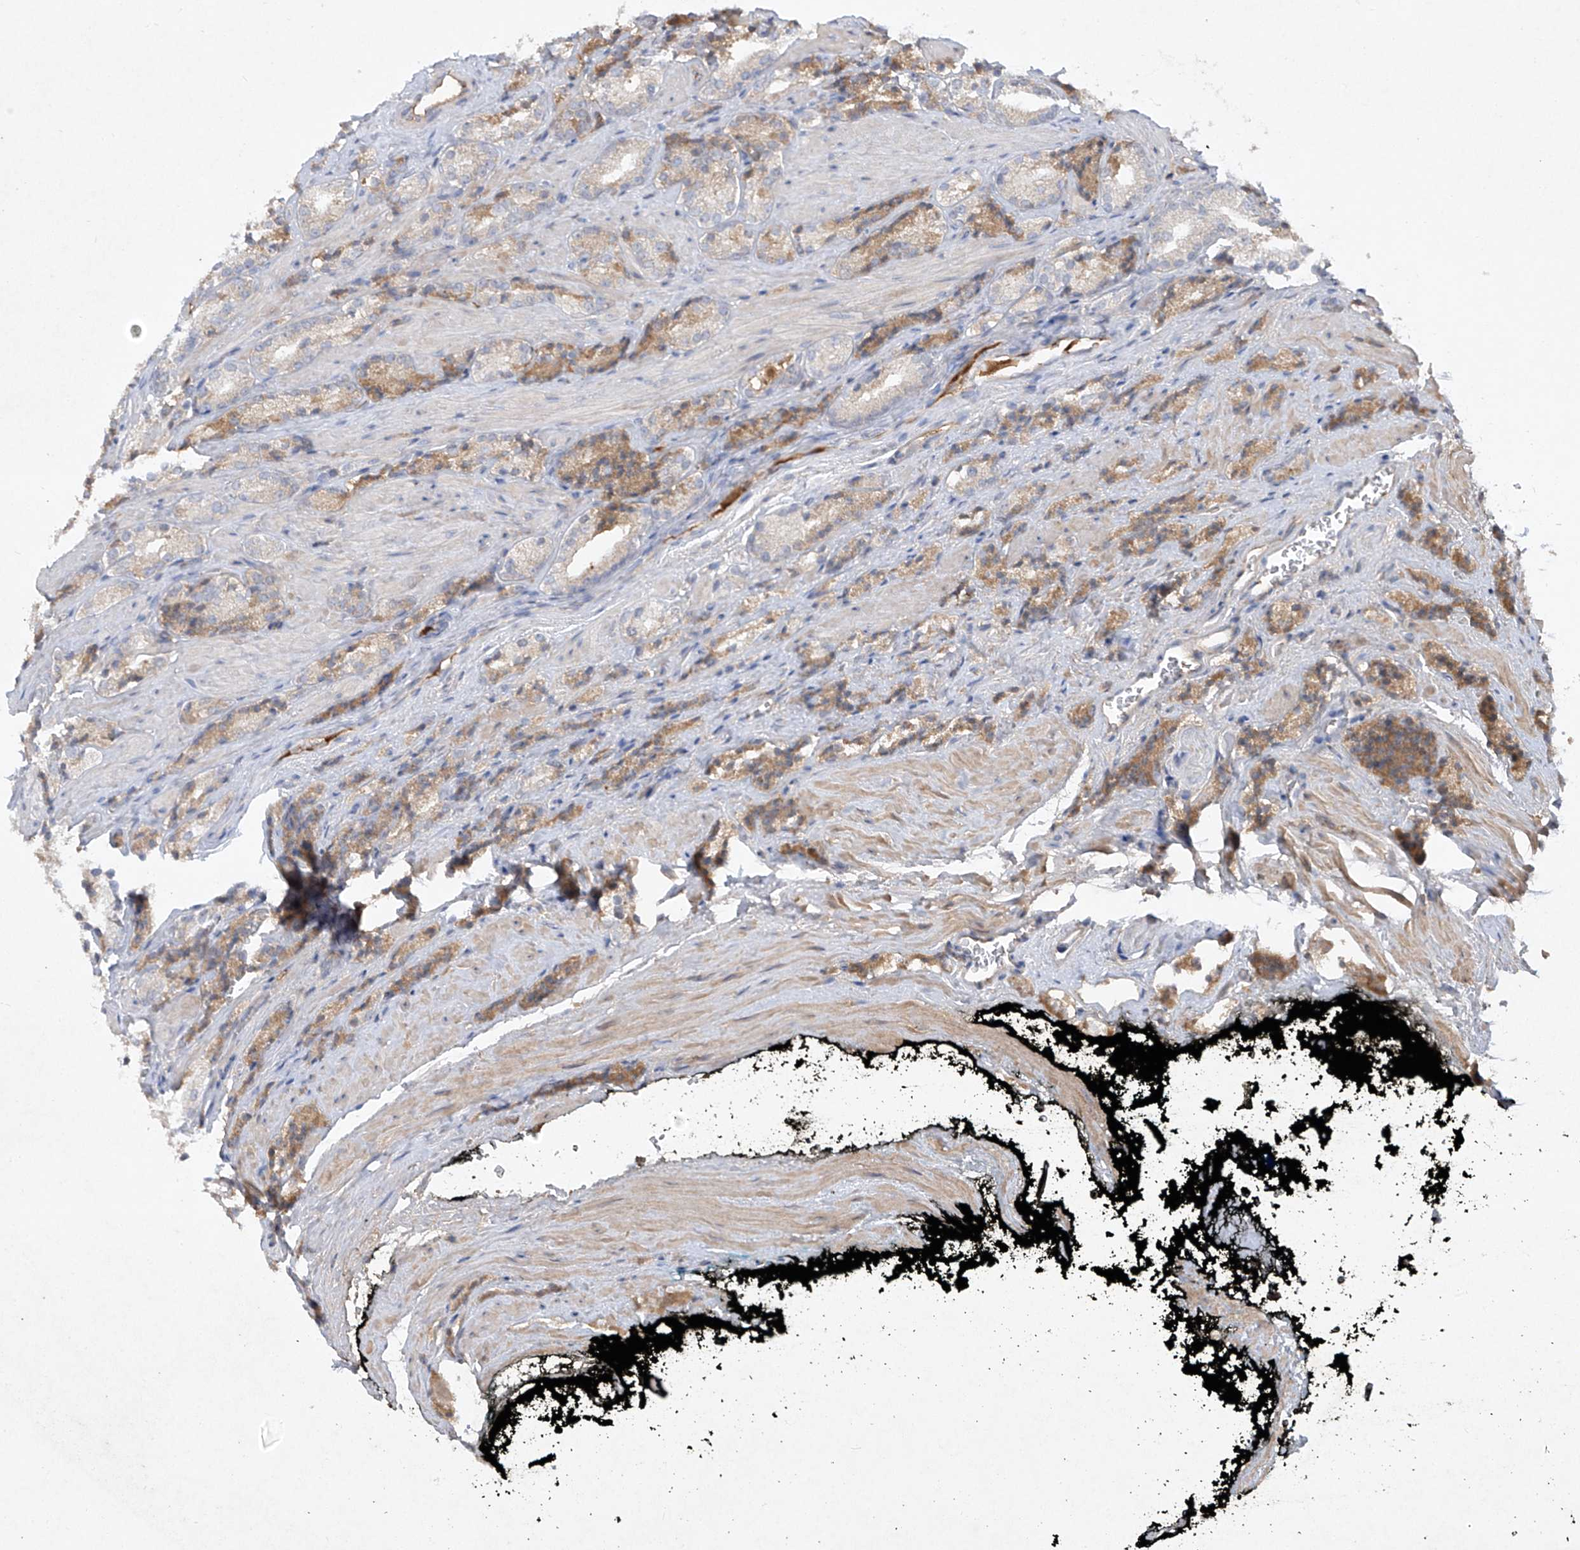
{"staining": {"intensity": "moderate", "quantity": "<25%", "location": "cytoplasmic/membranous"}, "tissue": "prostate cancer", "cell_type": "Tumor cells", "image_type": "cancer", "snomed": [{"axis": "morphology", "description": "Adenocarcinoma, High grade"}, {"axis": "topography", "description": "Prostate"}], "caption": "This photomicrograph displays immunohistochemistry staining of human prostate cancer (high-grade adenocarcinoma), with low moderate cytoplasmic/membranous expression in approximately <25% of tumor cells.", "gene": "HAS3", "patient": {"sex": "male", "age": 71}}